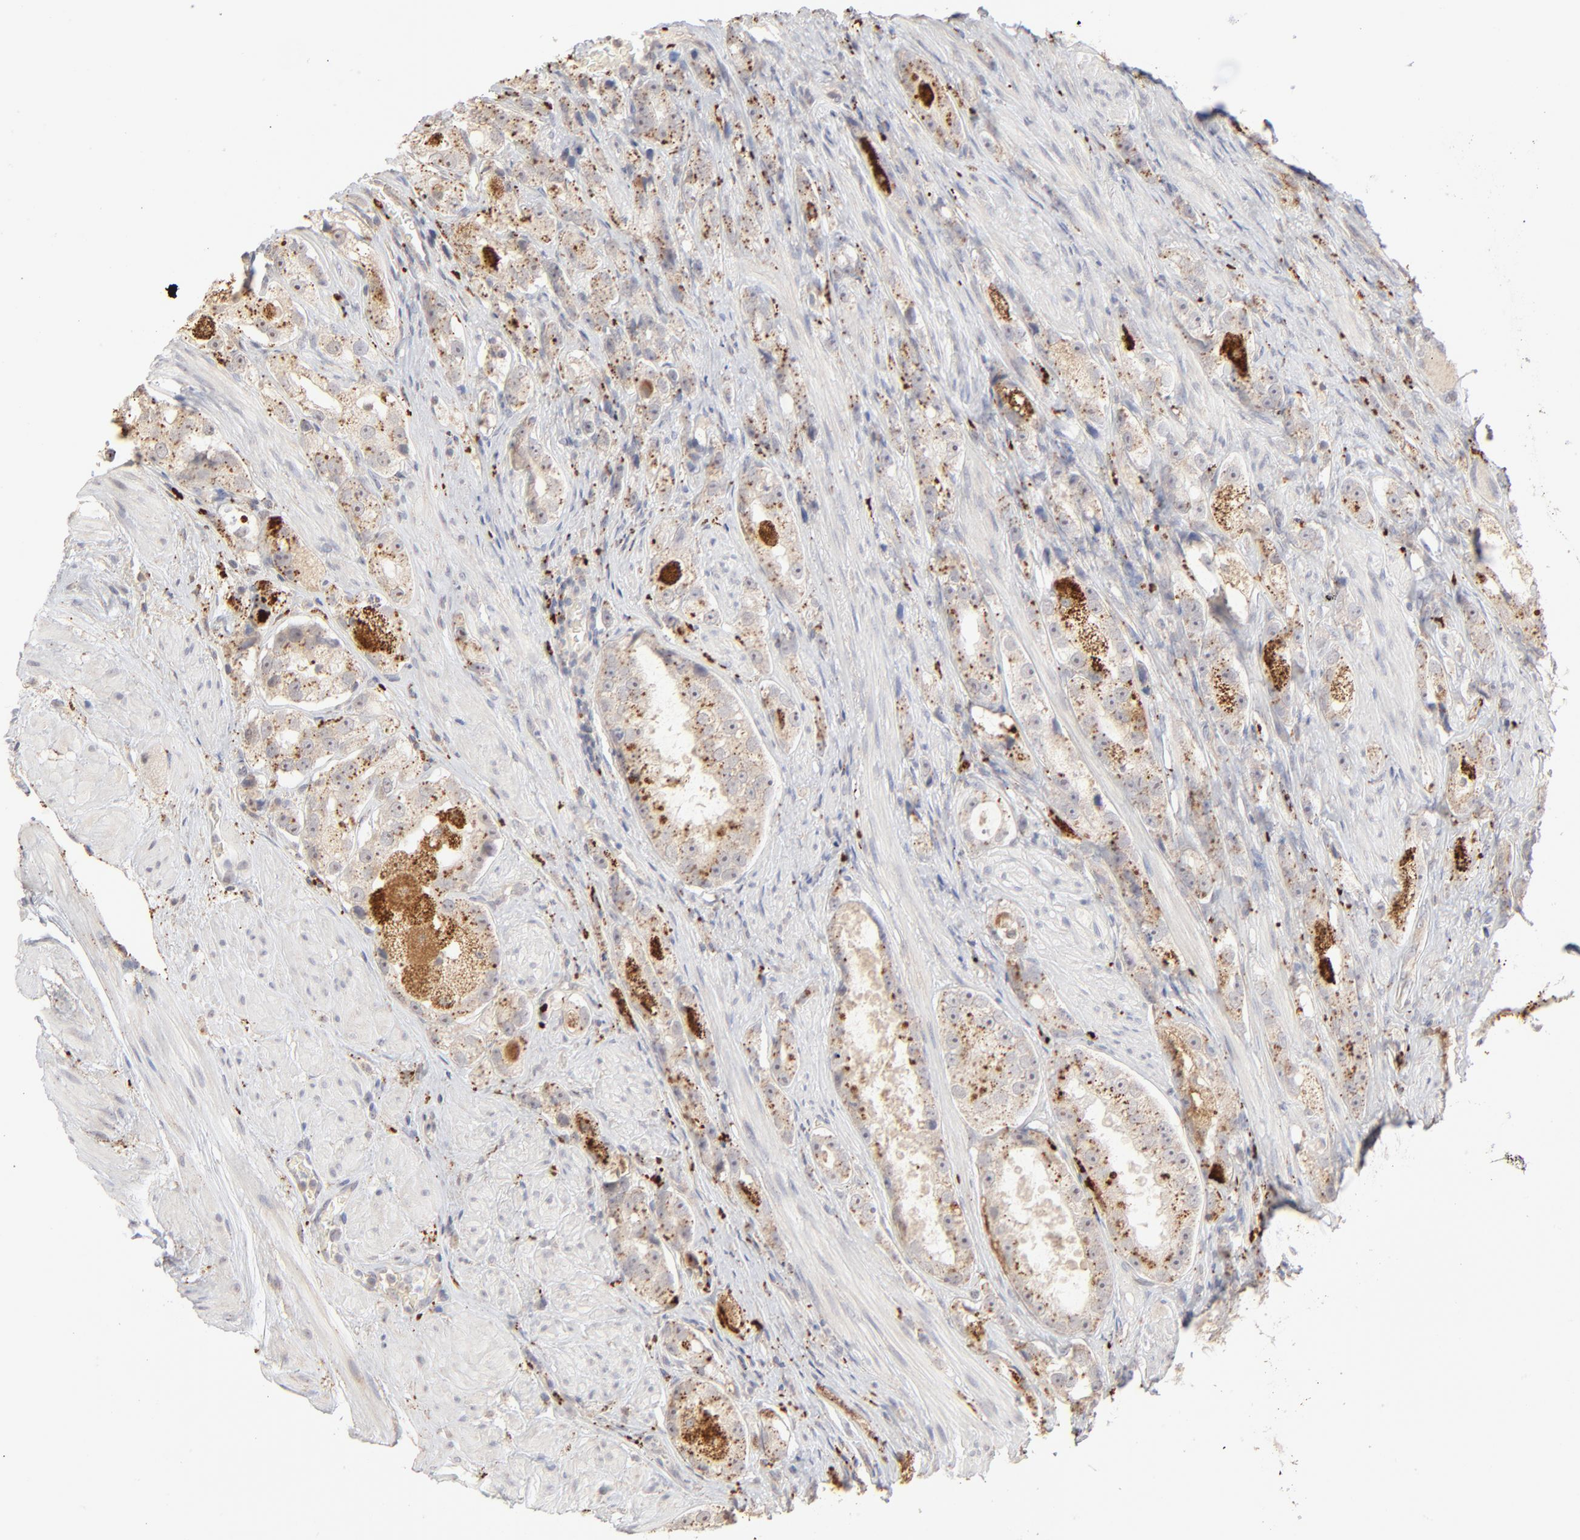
{"staining": {"intensity": "strong", "quantity": ">75%", "location": "cytoplasmic/membranous"}, "tissue": "prostate cancer", "cell_type": "Tumor cells", "image_type": "cancer", "snomed": [{"axis": "morphology", "description": "Adenocarcinoma, High grade"}, {"axis": "topography", "description": "Prostate"}], "caption": "The image shows staining of prostate cancer (high-grade adenocarcinoma), revealing strong cytoplasmic/membranous protein staining (brown color) within tumor cells. (DAB (3,3'-diaminobenzidine) IHC with brightfield microscopy, high magnification).", "gene": "POMT2", "patient": {"sex": "male", "age": 63}}